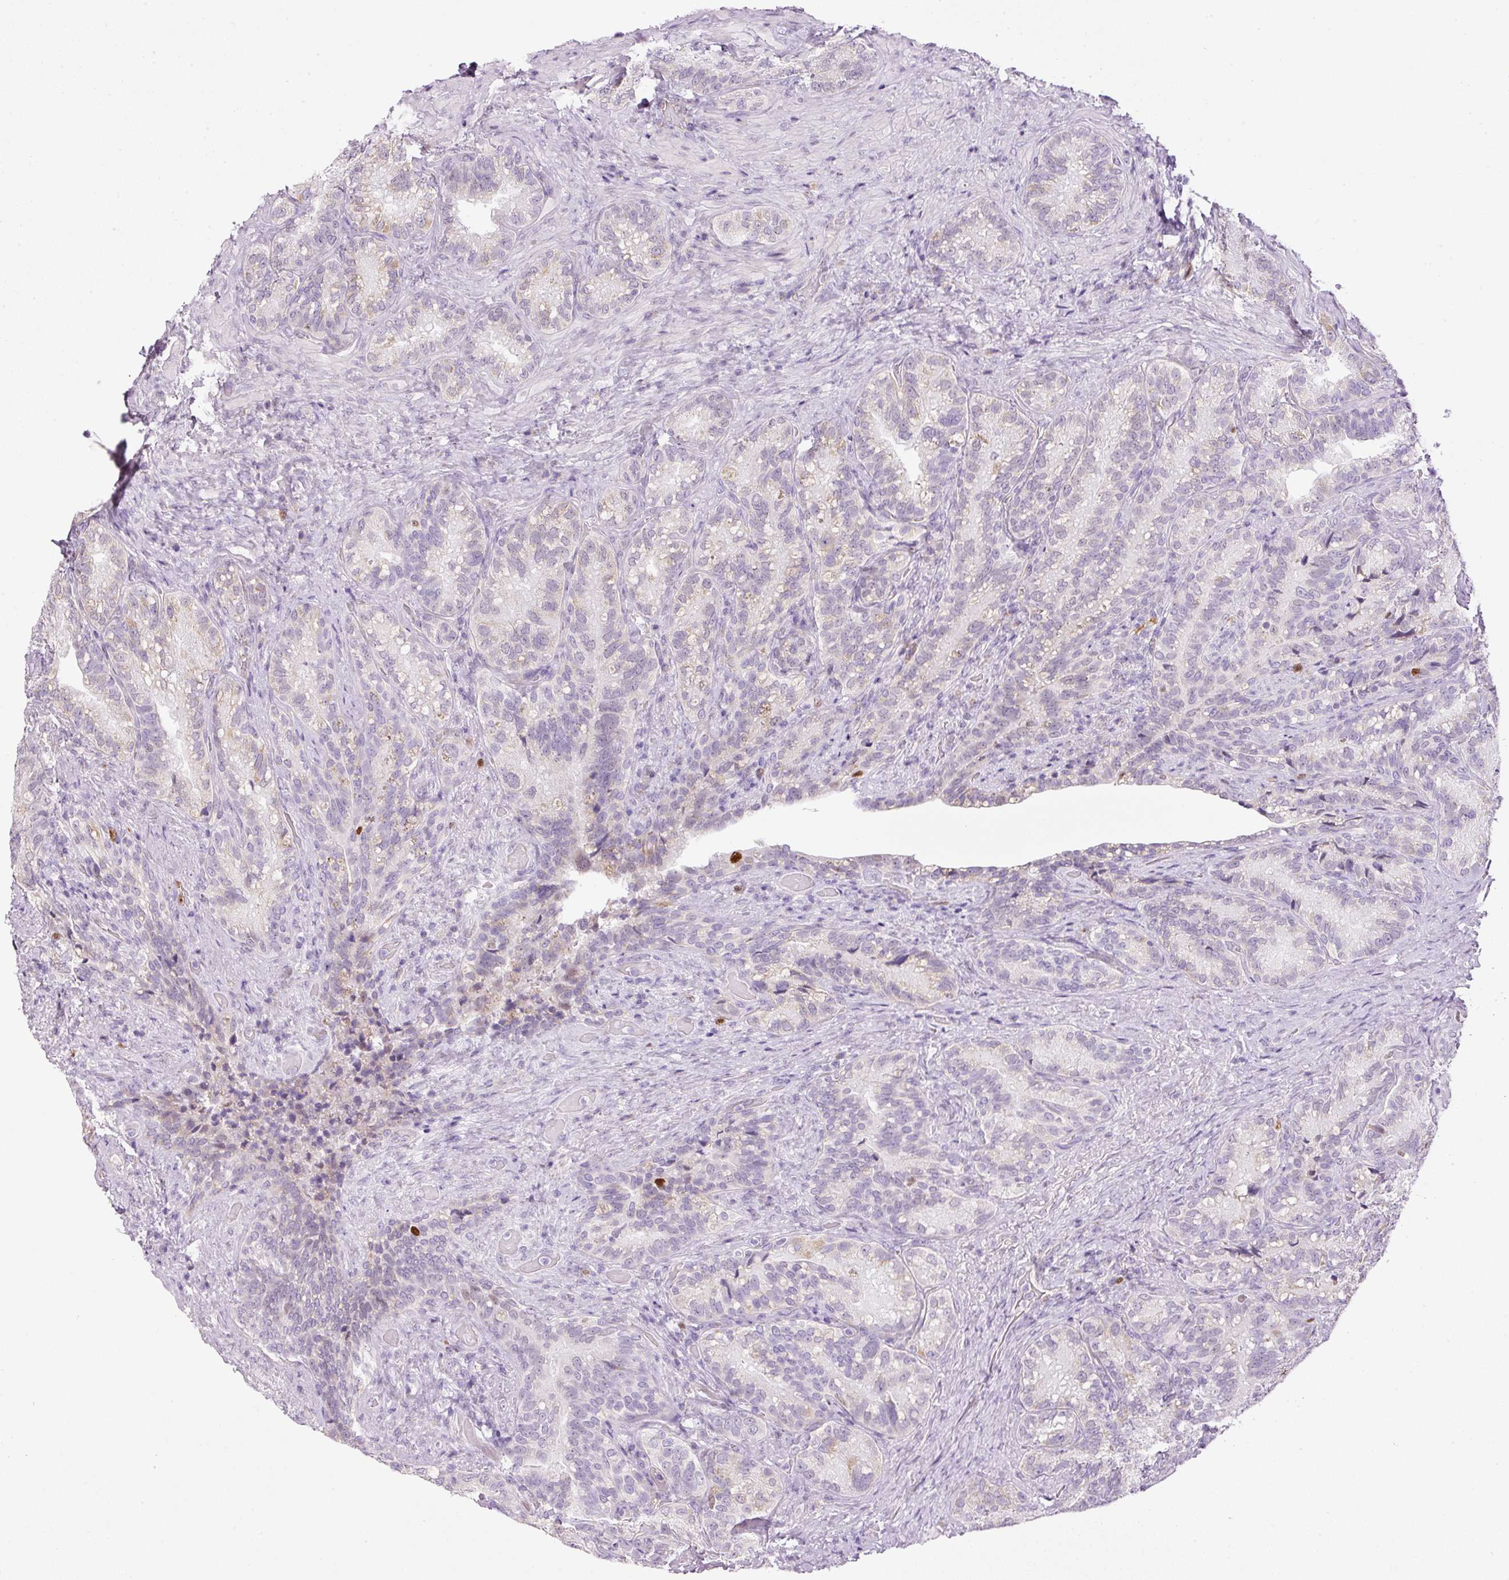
{"staining": {"intensity": "weak", "quantity": "<25%", "location": "cytoplasmic/membranous"}, "tissue": "seminal vesicle", "cell_type": "Glandular cells", "image_type": "normal", "snomed": [{"axis": "morphology", "description": "Normal tissue, NOS"}, {"axis": "topography", "description": "Seminal veicle"}], "caption": "IHC of unremarkable seminal vesicle reveals no staining in glandular cells. The staining was performed using DAB to visualize the protein expression in brown, while the nuclei were stained in blue with hematoxylin (Magnification: 20x).", "gene": "KPNA2", "patient": {"sex": "male", "age": 68}}